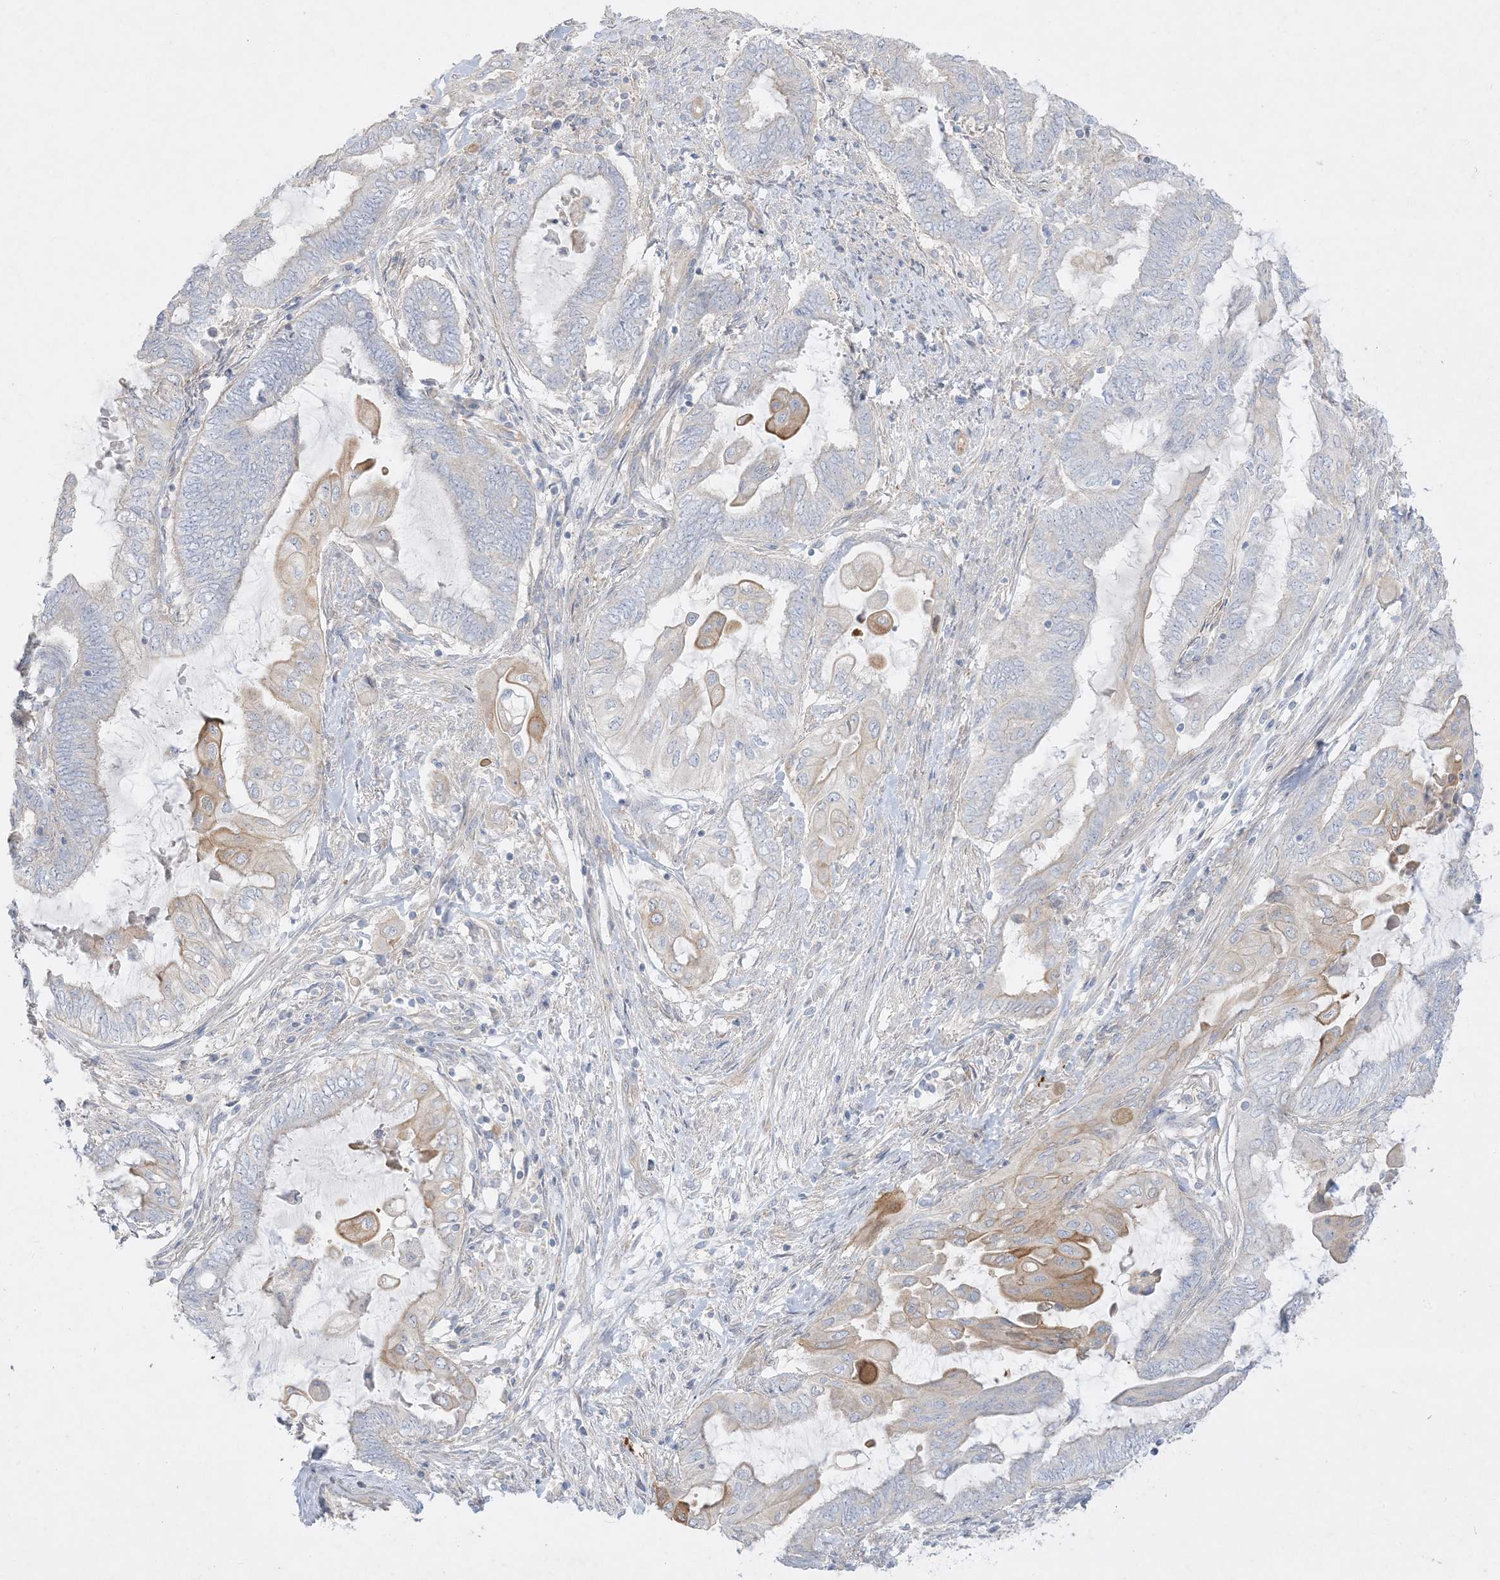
{"staining": {"intensity": "moderate", "quantity": "<25%", "location": "cytoplasmic/membranous"}, "tissue": "endometrial cancer", "cell_type": "Tumor cells", "image_type": "cancer", "snomed": [{"axis": "morphology", "description": "Adenocarcinoma, NOS"}, {"axis": "topography", "description": "Uterus"}, {"axis": "topography", "description": "Endometrium"}], "caption": "Protein staining reveals moderate cytoplasmic/membranous staining in about <25% of tumor cells in adenocarcinoma (endometrial). Nuclei are stained in blue.", "gene": "ARHGEF9", "patient": {"sex": "female", "age": 70}}